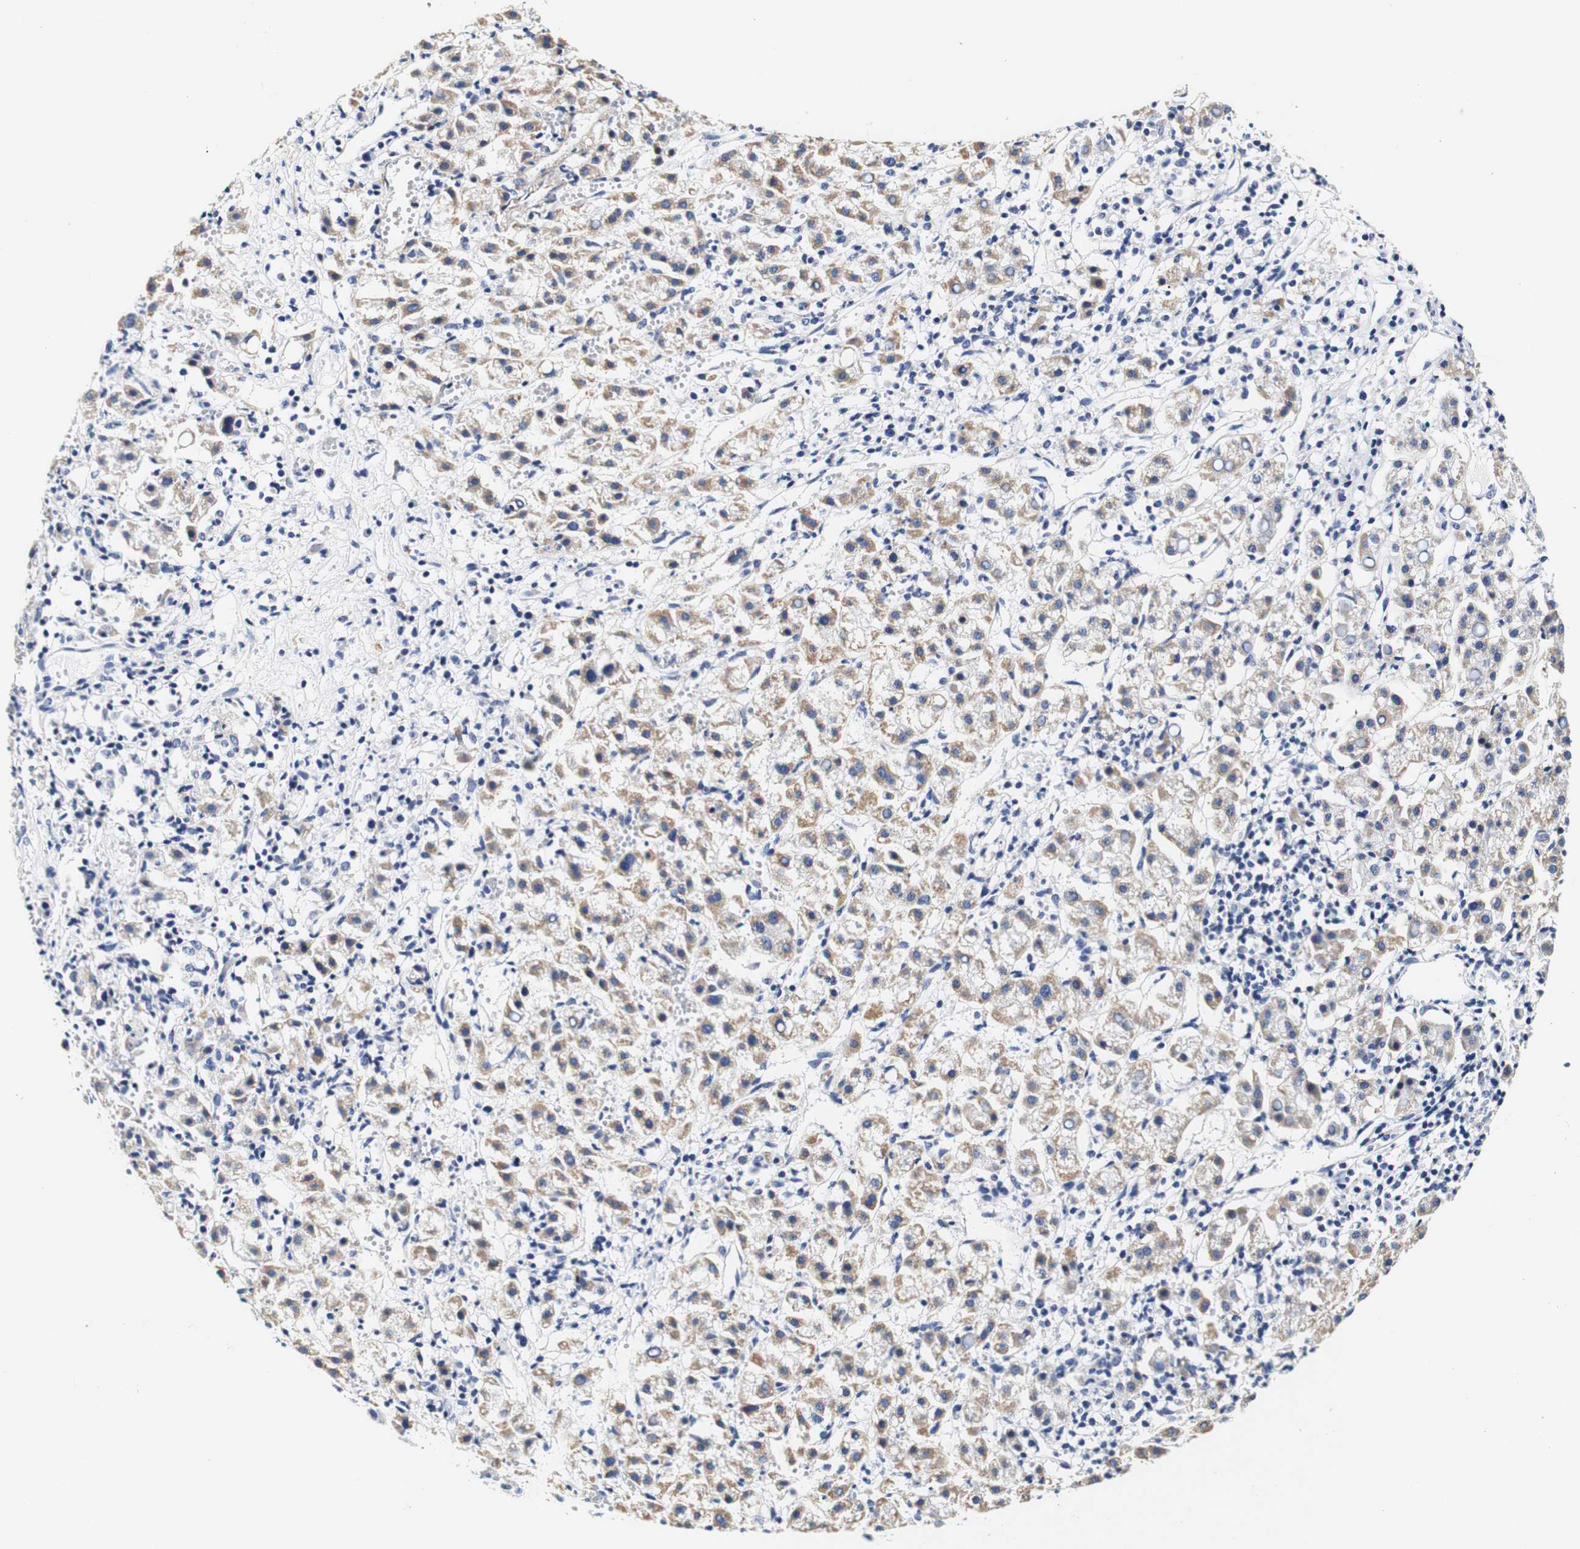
{"staining": {"intensity": "moderate", "quantity": ">75%", "location": "cytoplasmic/membranous"}, "tissue": "liver cancer", "cell_type": "Tumor cells", "image_type": "cancer", "snomed": [{"axis": "morphology", "description": "Carcinoma, Hepatocellular, NOS"}, {"axis": "topography", "description": "Liver"}], "caption": "An IHC histopathology image of tumor tissue is shown. Protein staining in brown shows moderate cytoplasmic/membranous positivity in liver cancer (hepatocellular carcinoma) within tumor cells. (DAB IHC, brown staining for protein, blue staining for nuclei).", "gene": "CAMK4", "patient": {"sex": "female", "age": 58}}